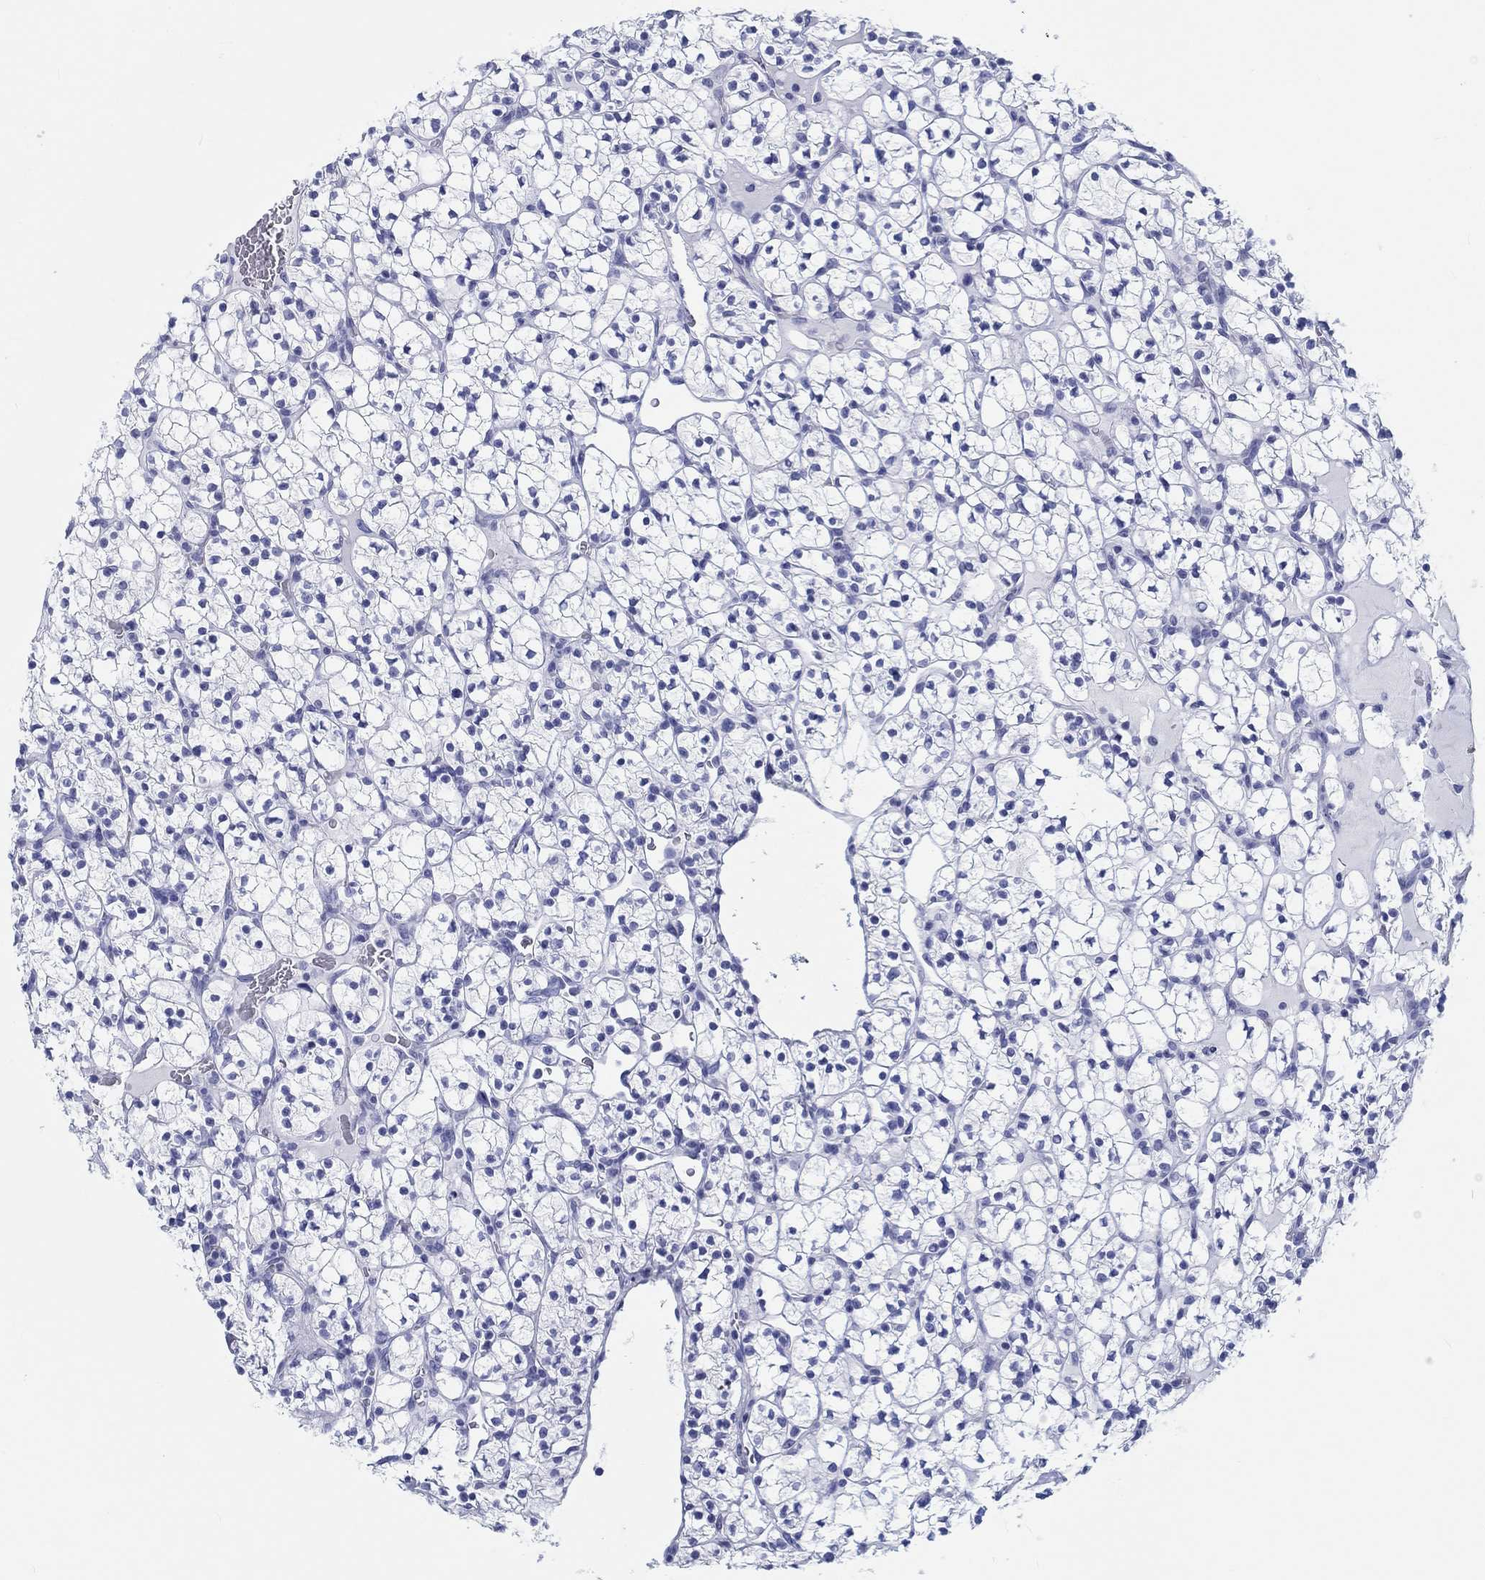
{"staining": {"intensity": "negative", "quantity": "none", "location": "none"}, "tissue": "renal cancer", "cell_type": "Tumor cells", "image_type": "cancer", "snomed": [{"axis": "morphology", "description": "Adenocarcinoma, NOS"}, {"axis": "topography", "description": "Kidney"}], "caption": "Tumor cells show no significant protein staining in renal cancer. (DAB immunohistochemistry (IHC) with hematoxylin counter stain).", "gene": "H1-1", "patient": {"sex": "female", "age": 89}}